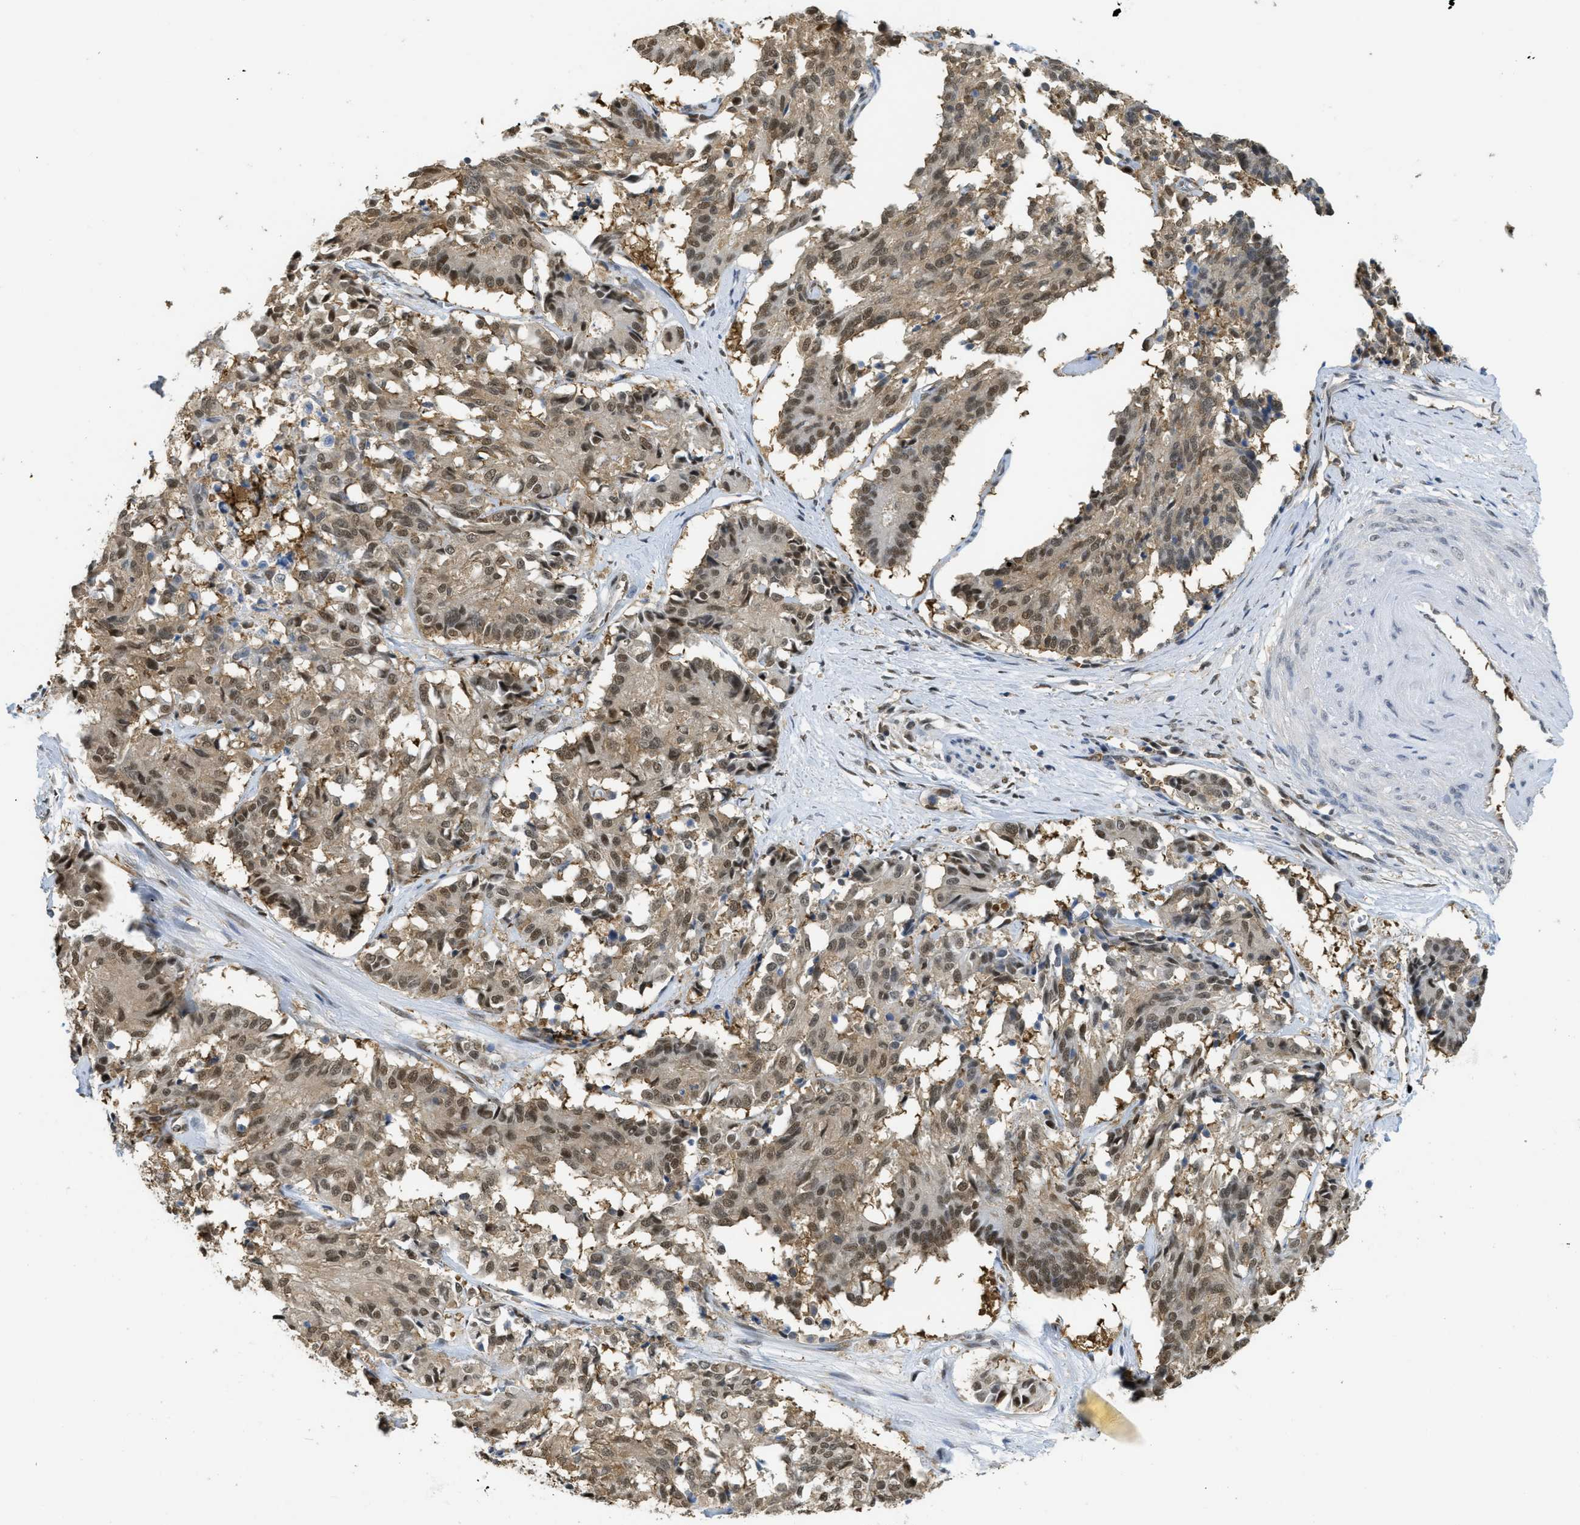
{"staining": {"intensity": "moderate", "quantity": ">75%", "location": "nuclear"}, "tissue": "cervical cancer", "cell_type": "Tumor cells", "image_type": "cancer", "snomed": [{"axis": "morphology", "description": "Squamous cell carcinoma, NOS"}, {"axis": "topography", "description": "Cervix"}], "caption": "High-power microscopy captured an immunohistochemistry (IHC) image of cervical cancer, revealing moderate nuclear staining in about >75% of tumor cells.", "gene": "PSMC5", "patient": {"sex": "female", "age": 35}}